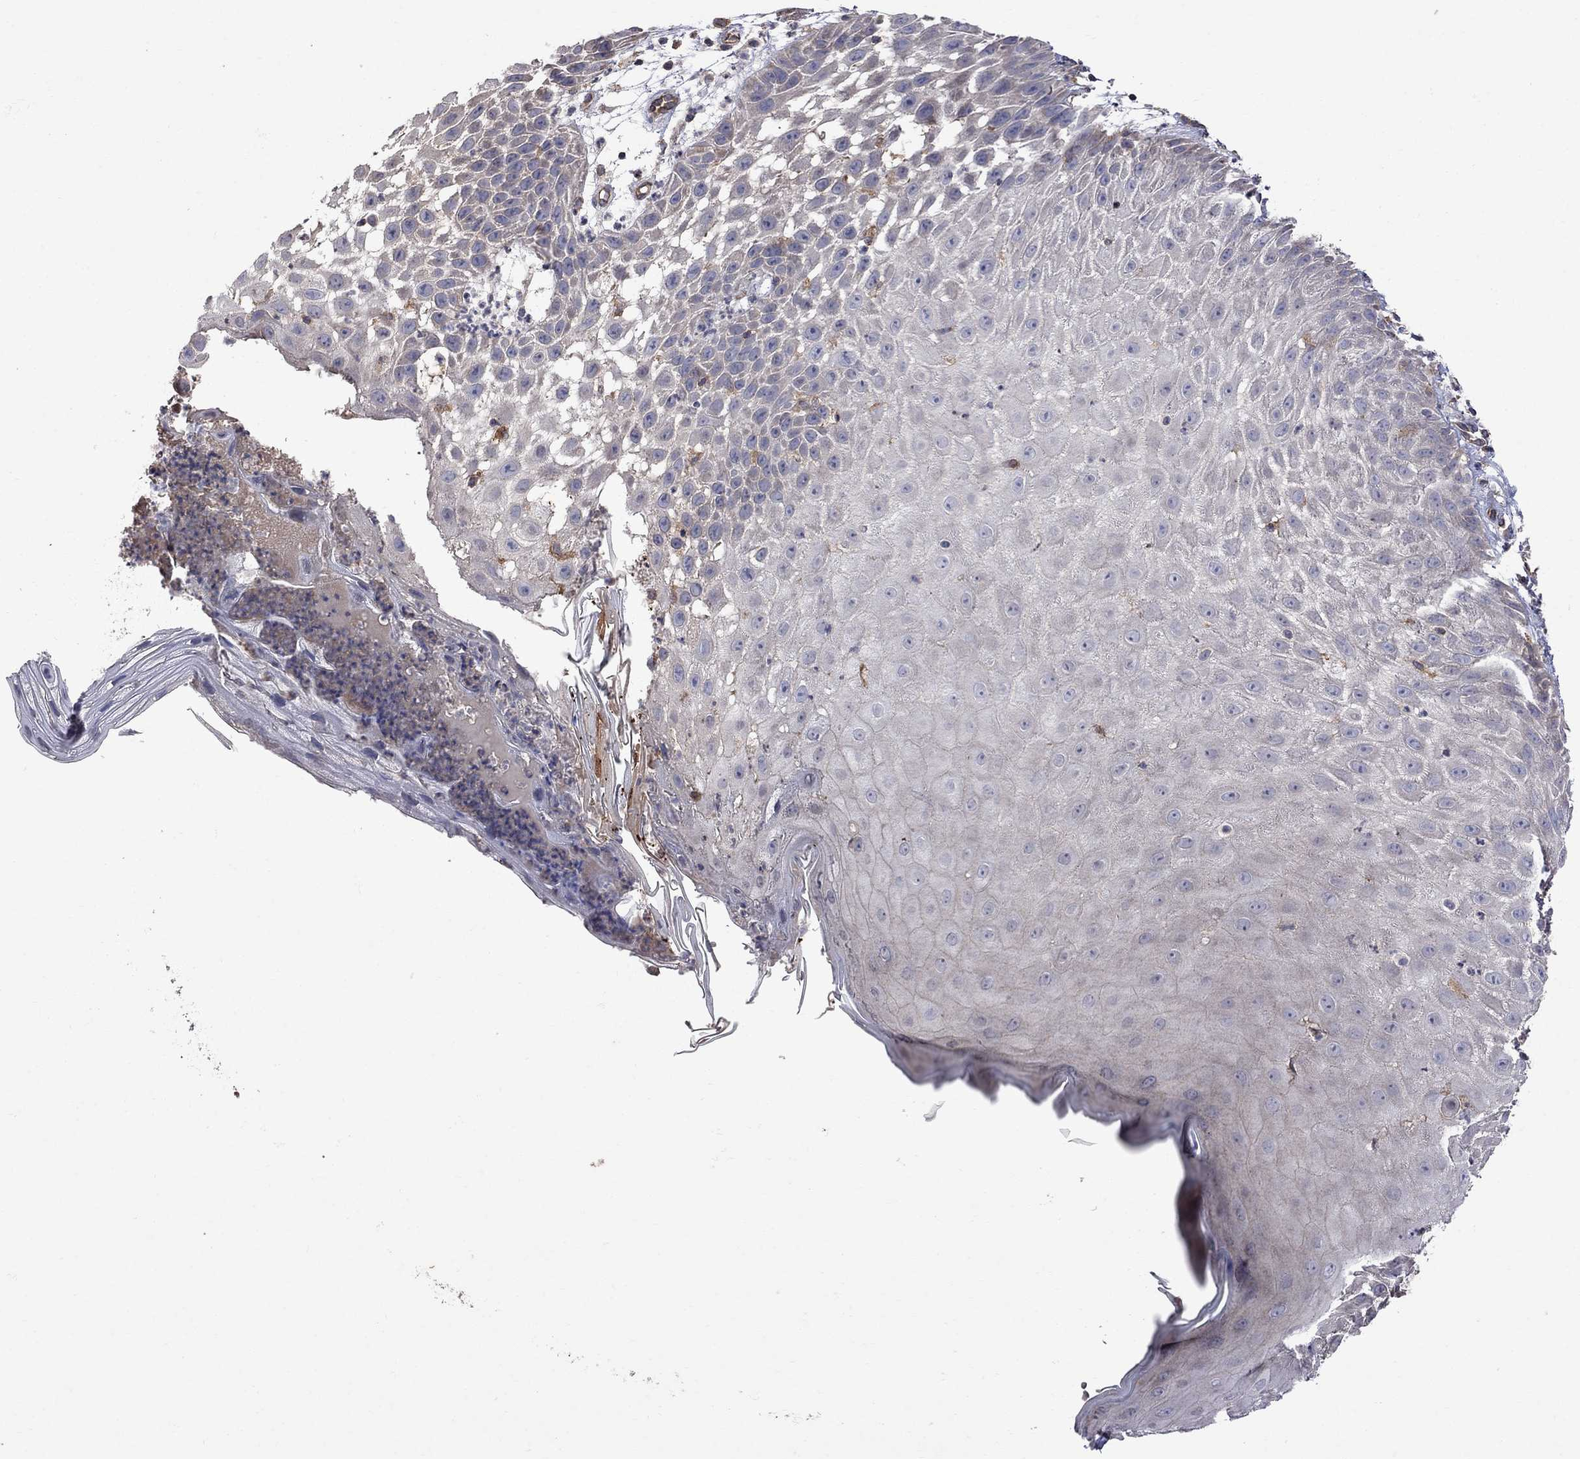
{"staining": {"intensity": "negative", "quantity": "none", "location": "none"}, "tissue": "skin cancer", "cell_type": "Tumor cells", "image_type": "cancer", "snomed": [{"axis": "morphology", "description": "Normal tissue, NOS"}, {"axis": "morphology", "description": "Squamous cell carcinoma, NOS"}, {"axis": "topography", "description": "Skin"}], "caption": "Tumor cells are negative for protein expression in human skin cancer (squamous cell carcinoma).", "gene": "ABI3", "patient": {"sex": "male", "age": 79}}